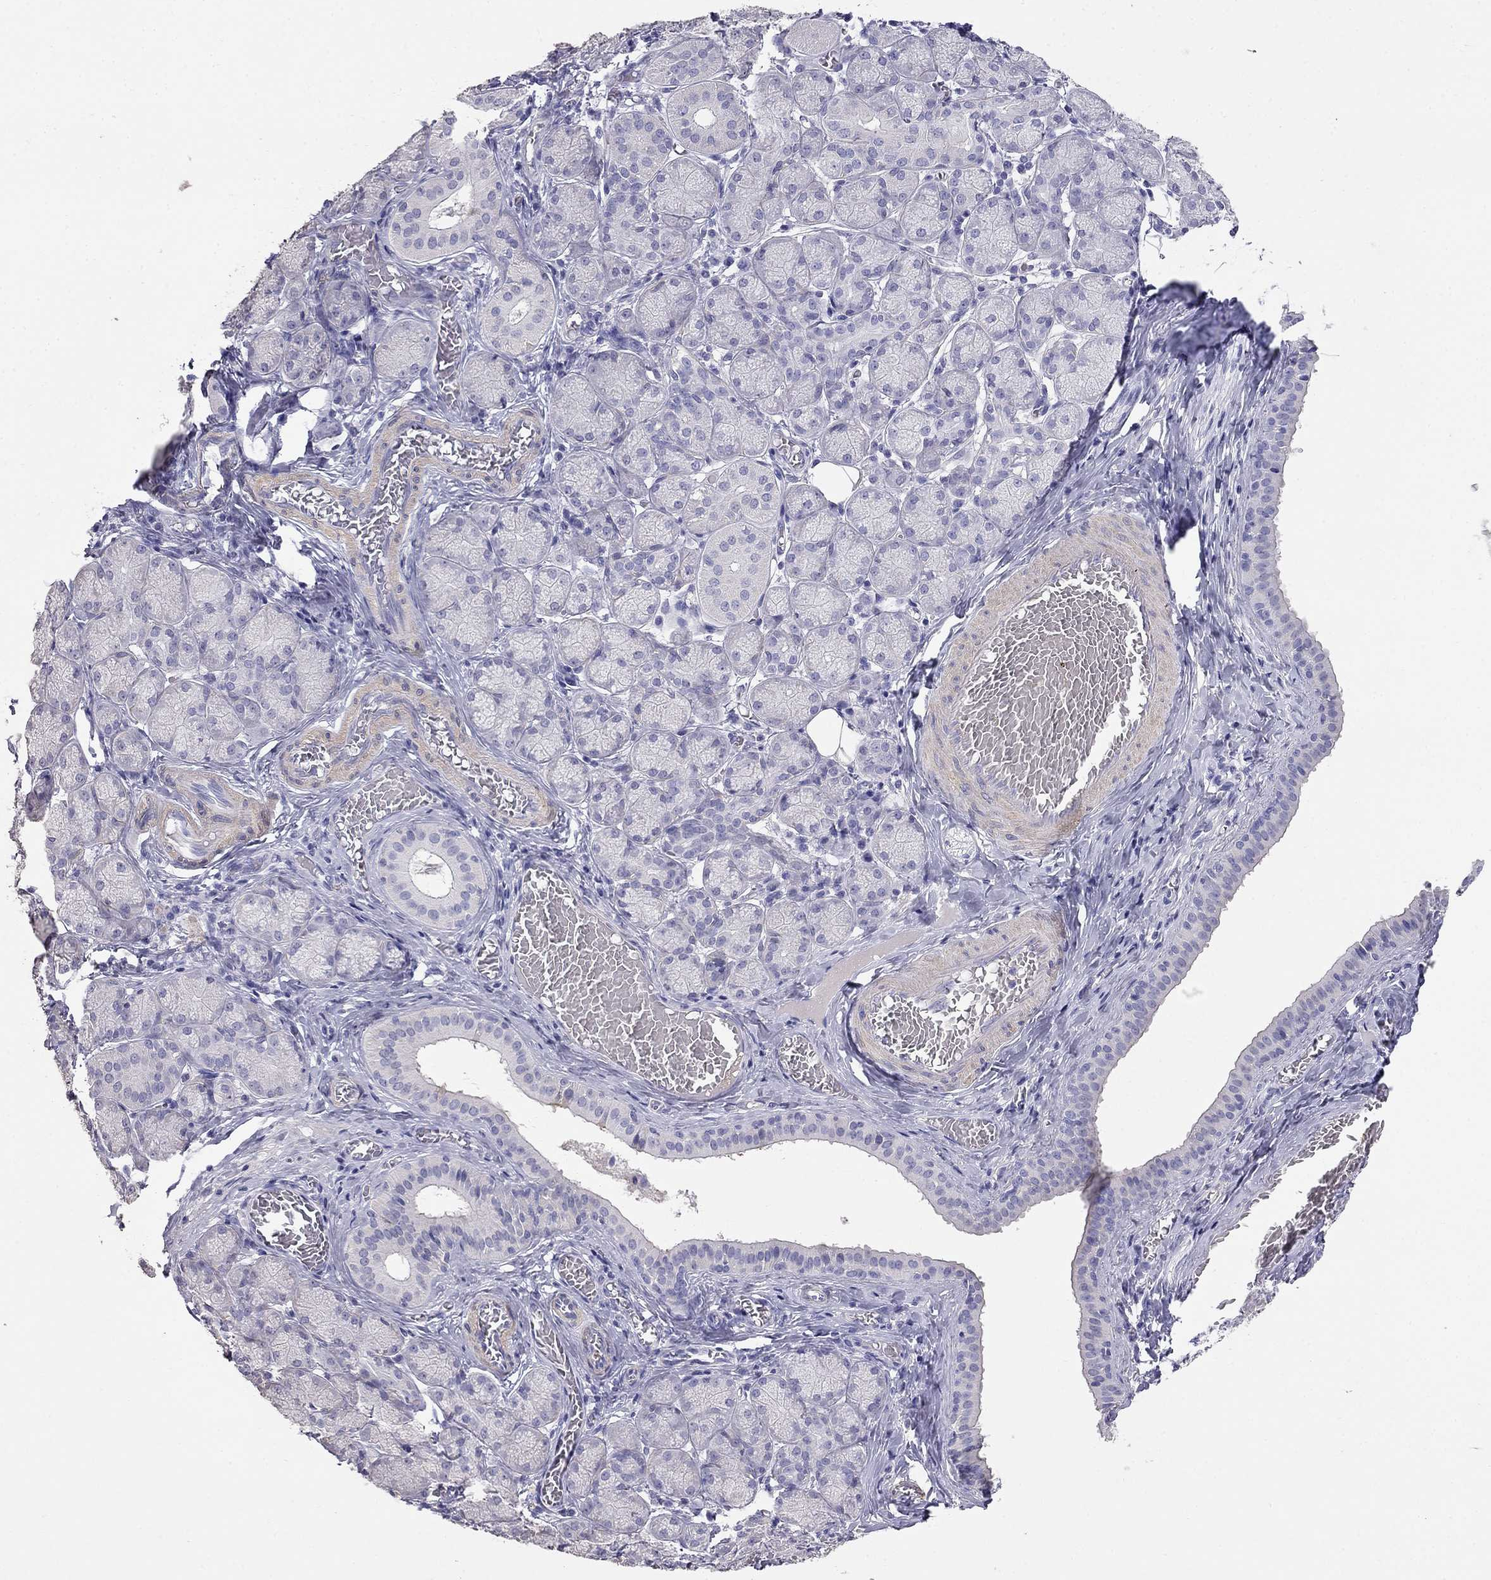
{"staining": {"intensity": "negative", "quantity": "none", "location": "none"}, "tissue": "salivary gland", "cell_type": "Glandular cells", "image_type": "normal", "snomed": [{"axis": "morphology", "description": "Normal tissue, NOS"}, {"axis": "topography", "description": "Salivary gland"}, {"axis": "topography", "description": "Peripheral nerve tissue"}], "caption": "Glandular cells show no significant expression in benign salivary gland. (Stains: DAB (3,3'-diaminobenzidine) IHC with hematoxylin counter stain, Microscopy: brightfield microscopy at high magnification).", "gene": "LY6H", "patient": {"sex": "female", "age": 24}}